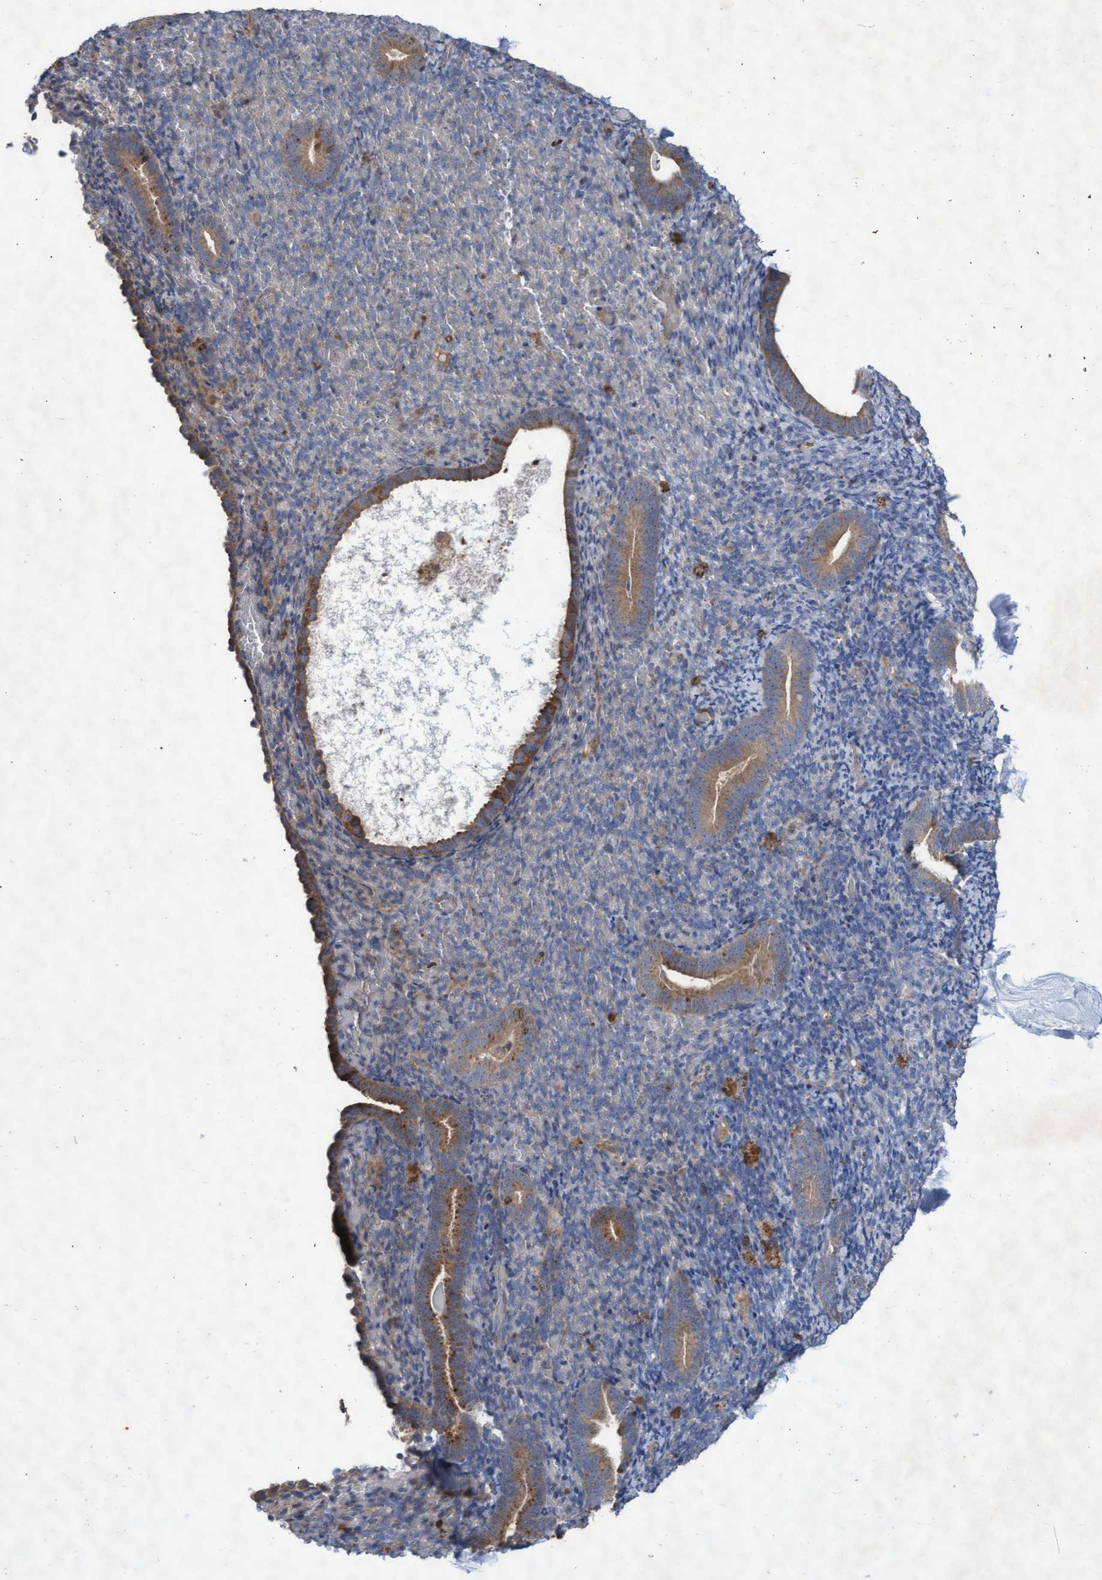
{"staining": {"intensity": "negative", "quantity": "none", "location": "none"}, "tissue": "endometrium", "cell_type": "Cells in endometrial stroma", "image_type": "normal", "snomed": [{"axis": "morphology", "description": "Normal tissue, NOS"}, {"axis": "topography", "description": "Endometrium"}], "caption": "Human endometrium stained for a protein using IHC exhibits no staining in cells in endometrial stroma.", "gene": "ABCF2", "patient": {"sex": "female", "age": 51}}